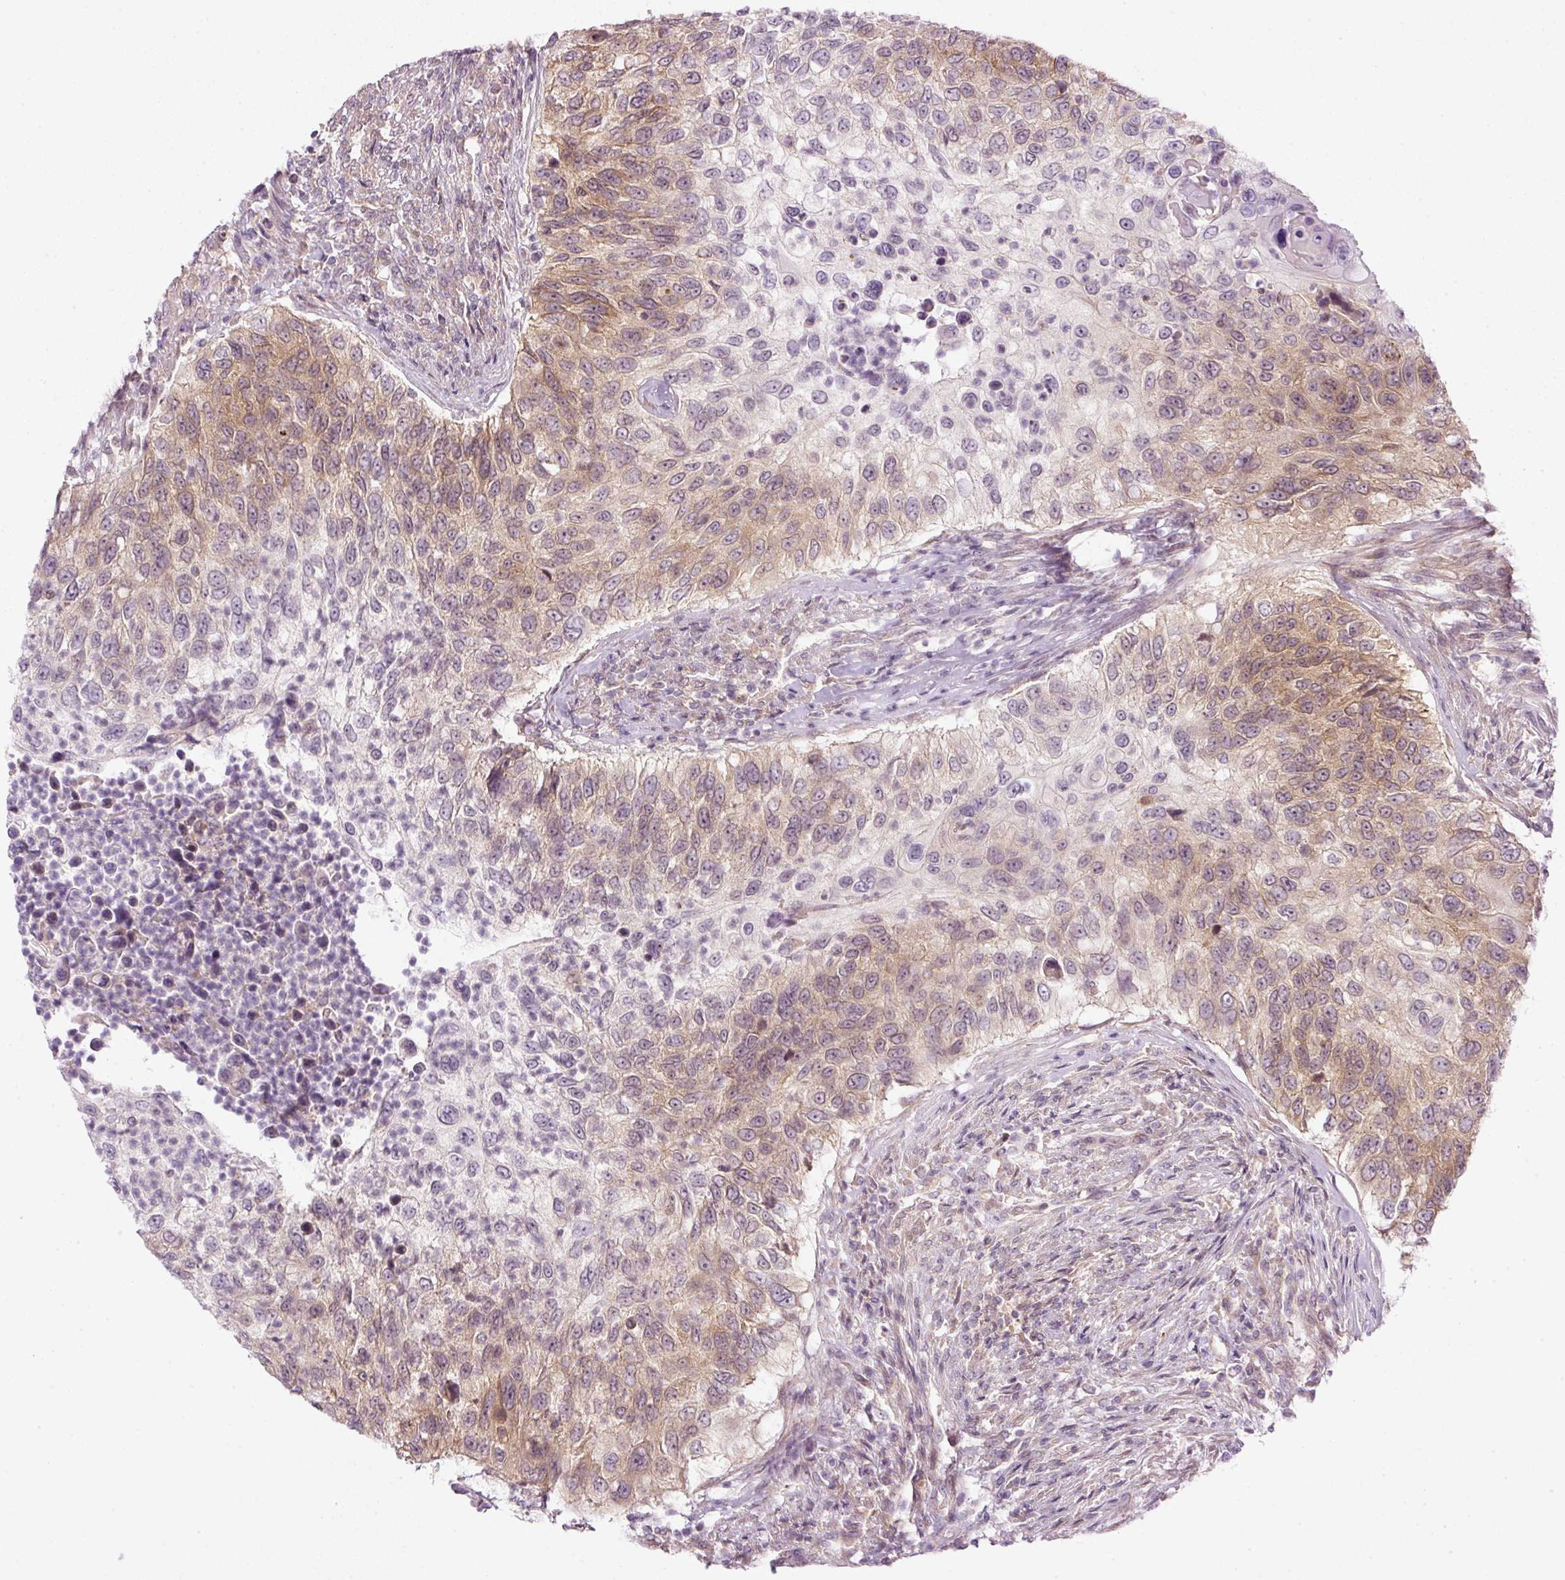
{"staining": {"intensity": "moderate", "quantity": ">75%", "location": "cytoplasmic/membranous"}, "tissue": "urothelial cancer", "cell_type": "Tumor cells", "image_type": "cancer", "snomed": [{"axis": "morphology", "description": "Urothelial carcinoma, High grade"}, {"axis": "topography", "description": "Urinary bladder"}], "caption": "Protein expression analysis of urothelial carcinoma (high-grade) demonstrates moderate cytoplasmic/membranous positivity in about >75% of tumor cells.", "gene": "MZT2B", "patient": {"sex": "female", "age": 60}}